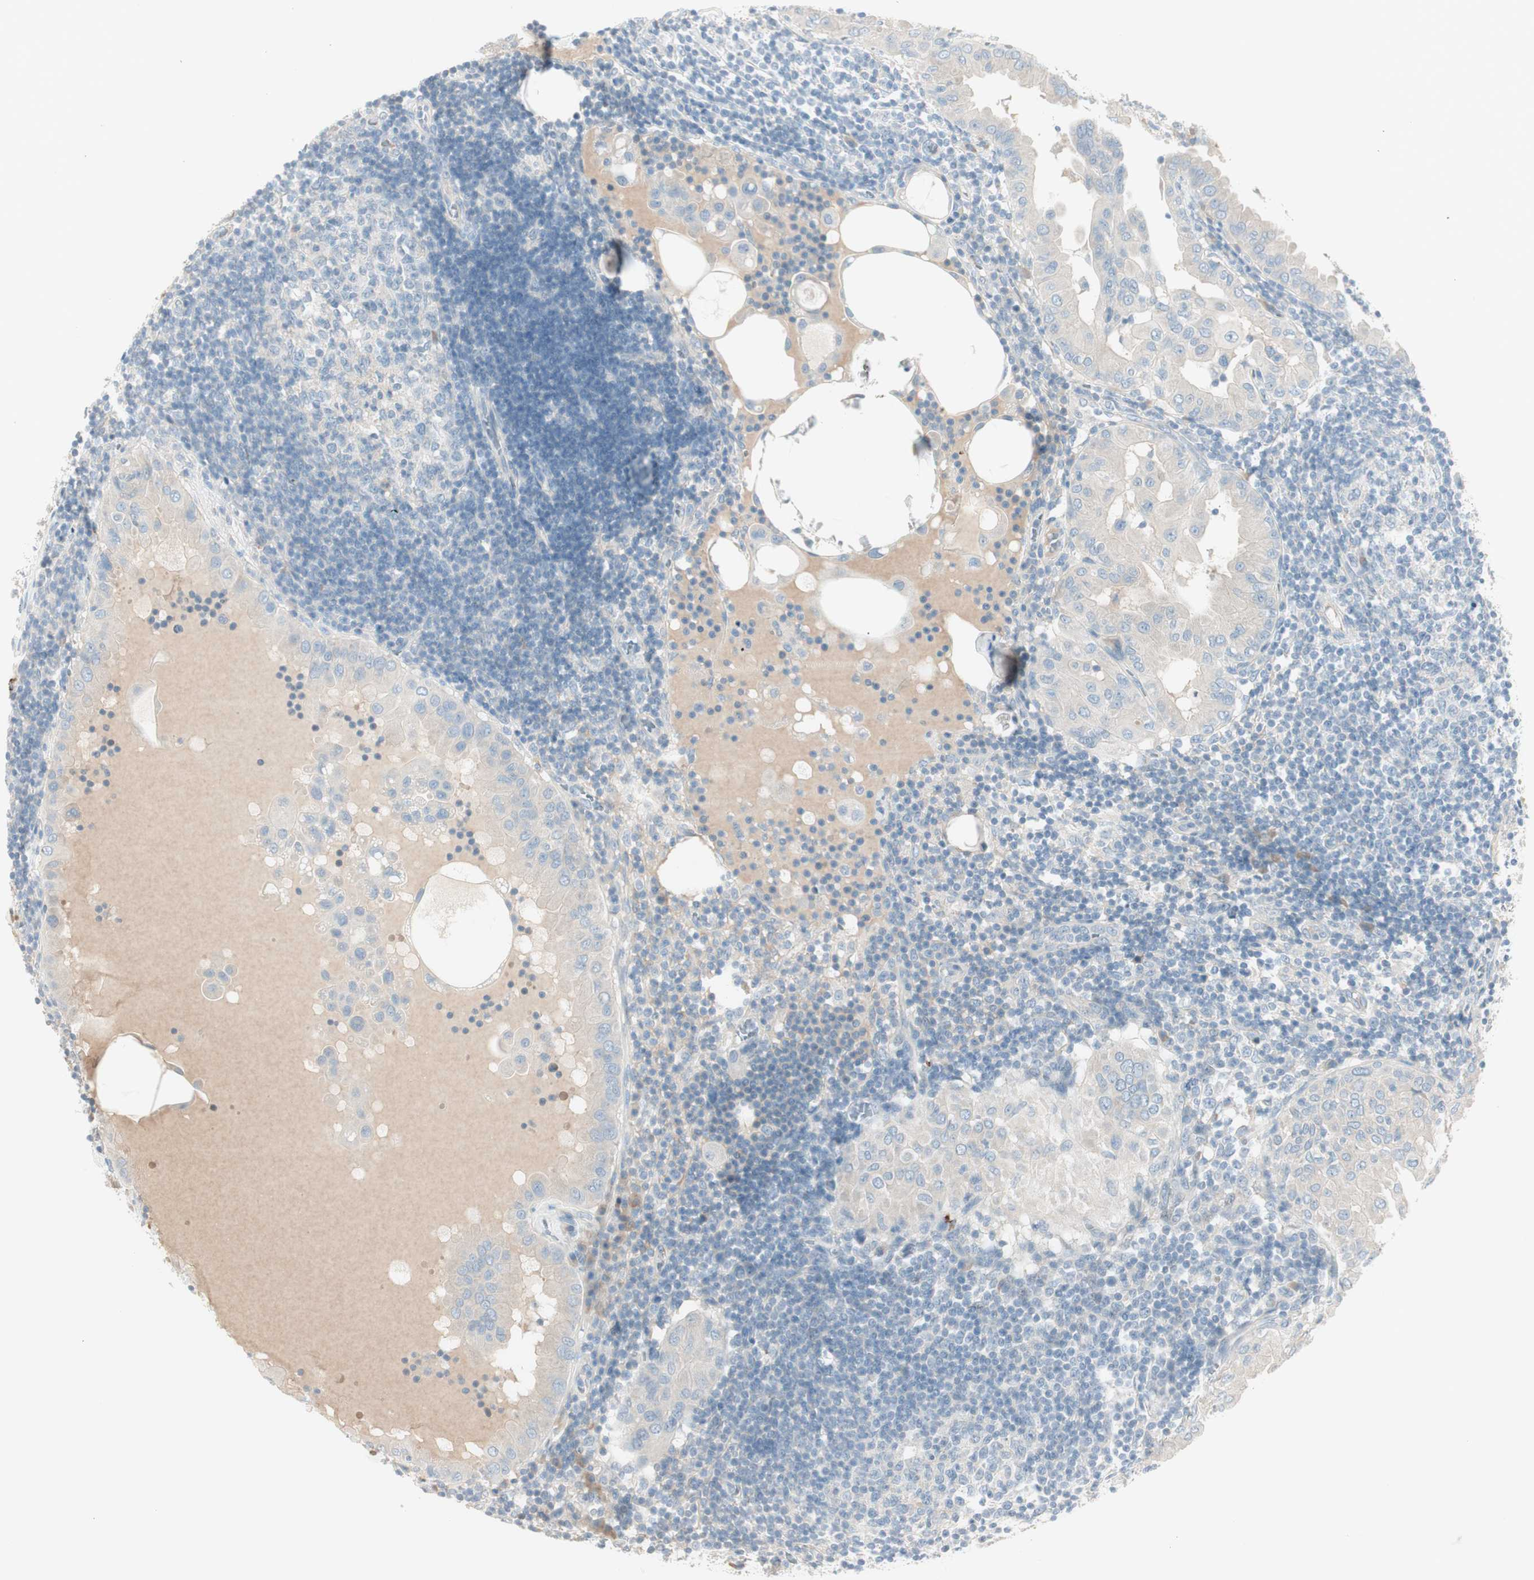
{"staining": {"intensity": "weak", "quantity": ">75%", "location": "cytoplasmic/membranous"}, "tissue": "thyroid cancer", "cell_type": "Tumor cells", "image_type": "cancer", "snomed": [{"axis": "morphology", "description": "Papillary adenocarcinoma, NOS"}, {"axis": "topography", "description": "Thyroid gland"}], "caption": "Immunohistochemistry (IHC) photomicrograph of neoplastic tissue: human thyroid cancer (papillary adenocarcinoma) stained using IHC displays low levels of weak protein expression localized specifically in the cytoplasmic/membranous of tumor cells, appearing as a cytoplasmic/membranous brown color.", "gene": "MAPRE3", "patient": {"sex": "male", "age": 33}}